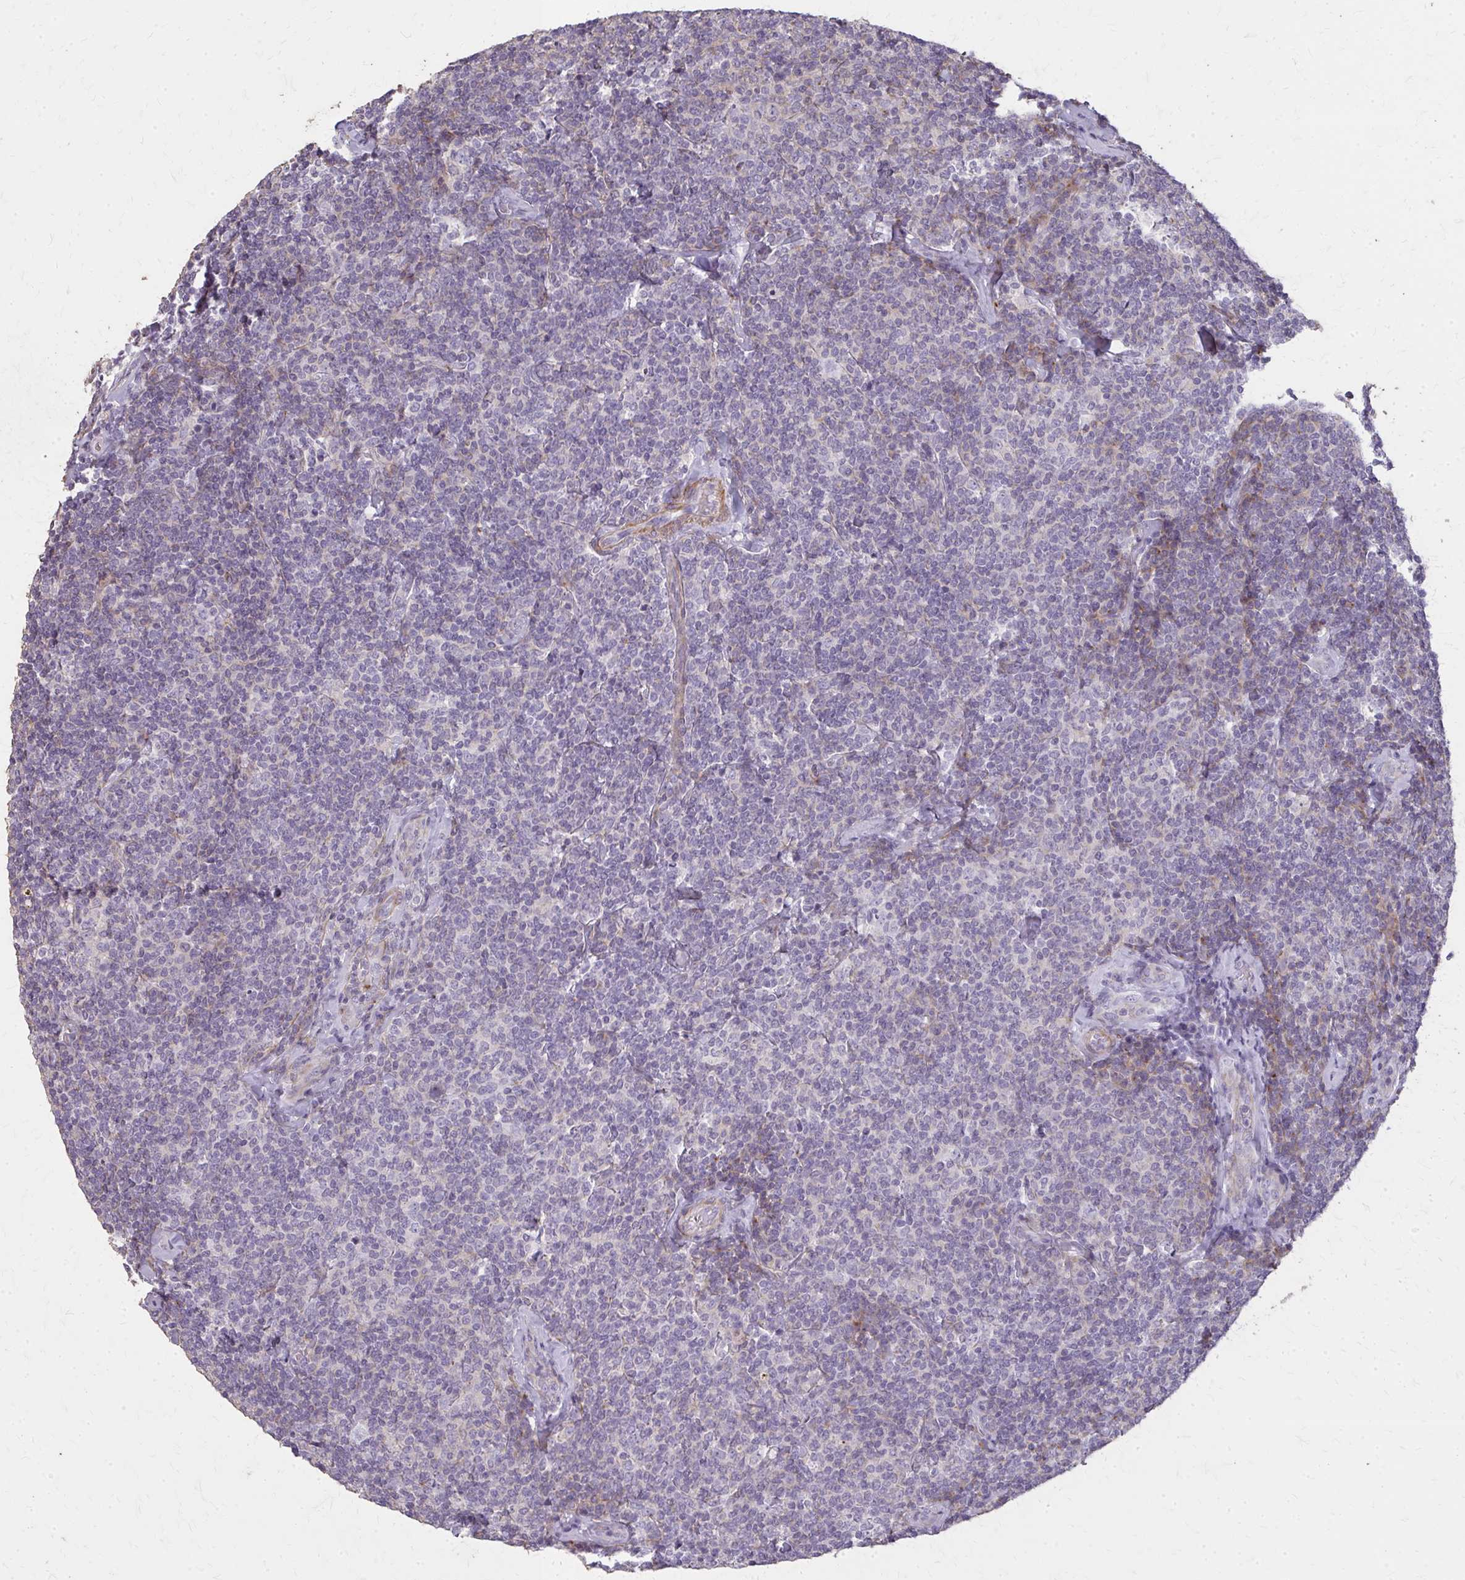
{"staining": {"intensity": "negative", "quantity": "none", "location": "none"}, "tissue": "lymphoma", "cell_type": "Tumor cells", "image_type": "cancer", "snomed": [{"axis": "morphology", "description": "Malignant lymphoma, non-Hodgkin's type, Low grade"}, {"axis": "topography", "description": "Lymph node"}], "caption": "IHC of low-grade malignant lymphoma, non-Hodgkin's type exhibits no expression in tumor cells. (Brightfield microscopy of DAB immunohistochemistry at high magnification).", "gene": "TENM4", "patient": {"sex": "female", "age": 56}}